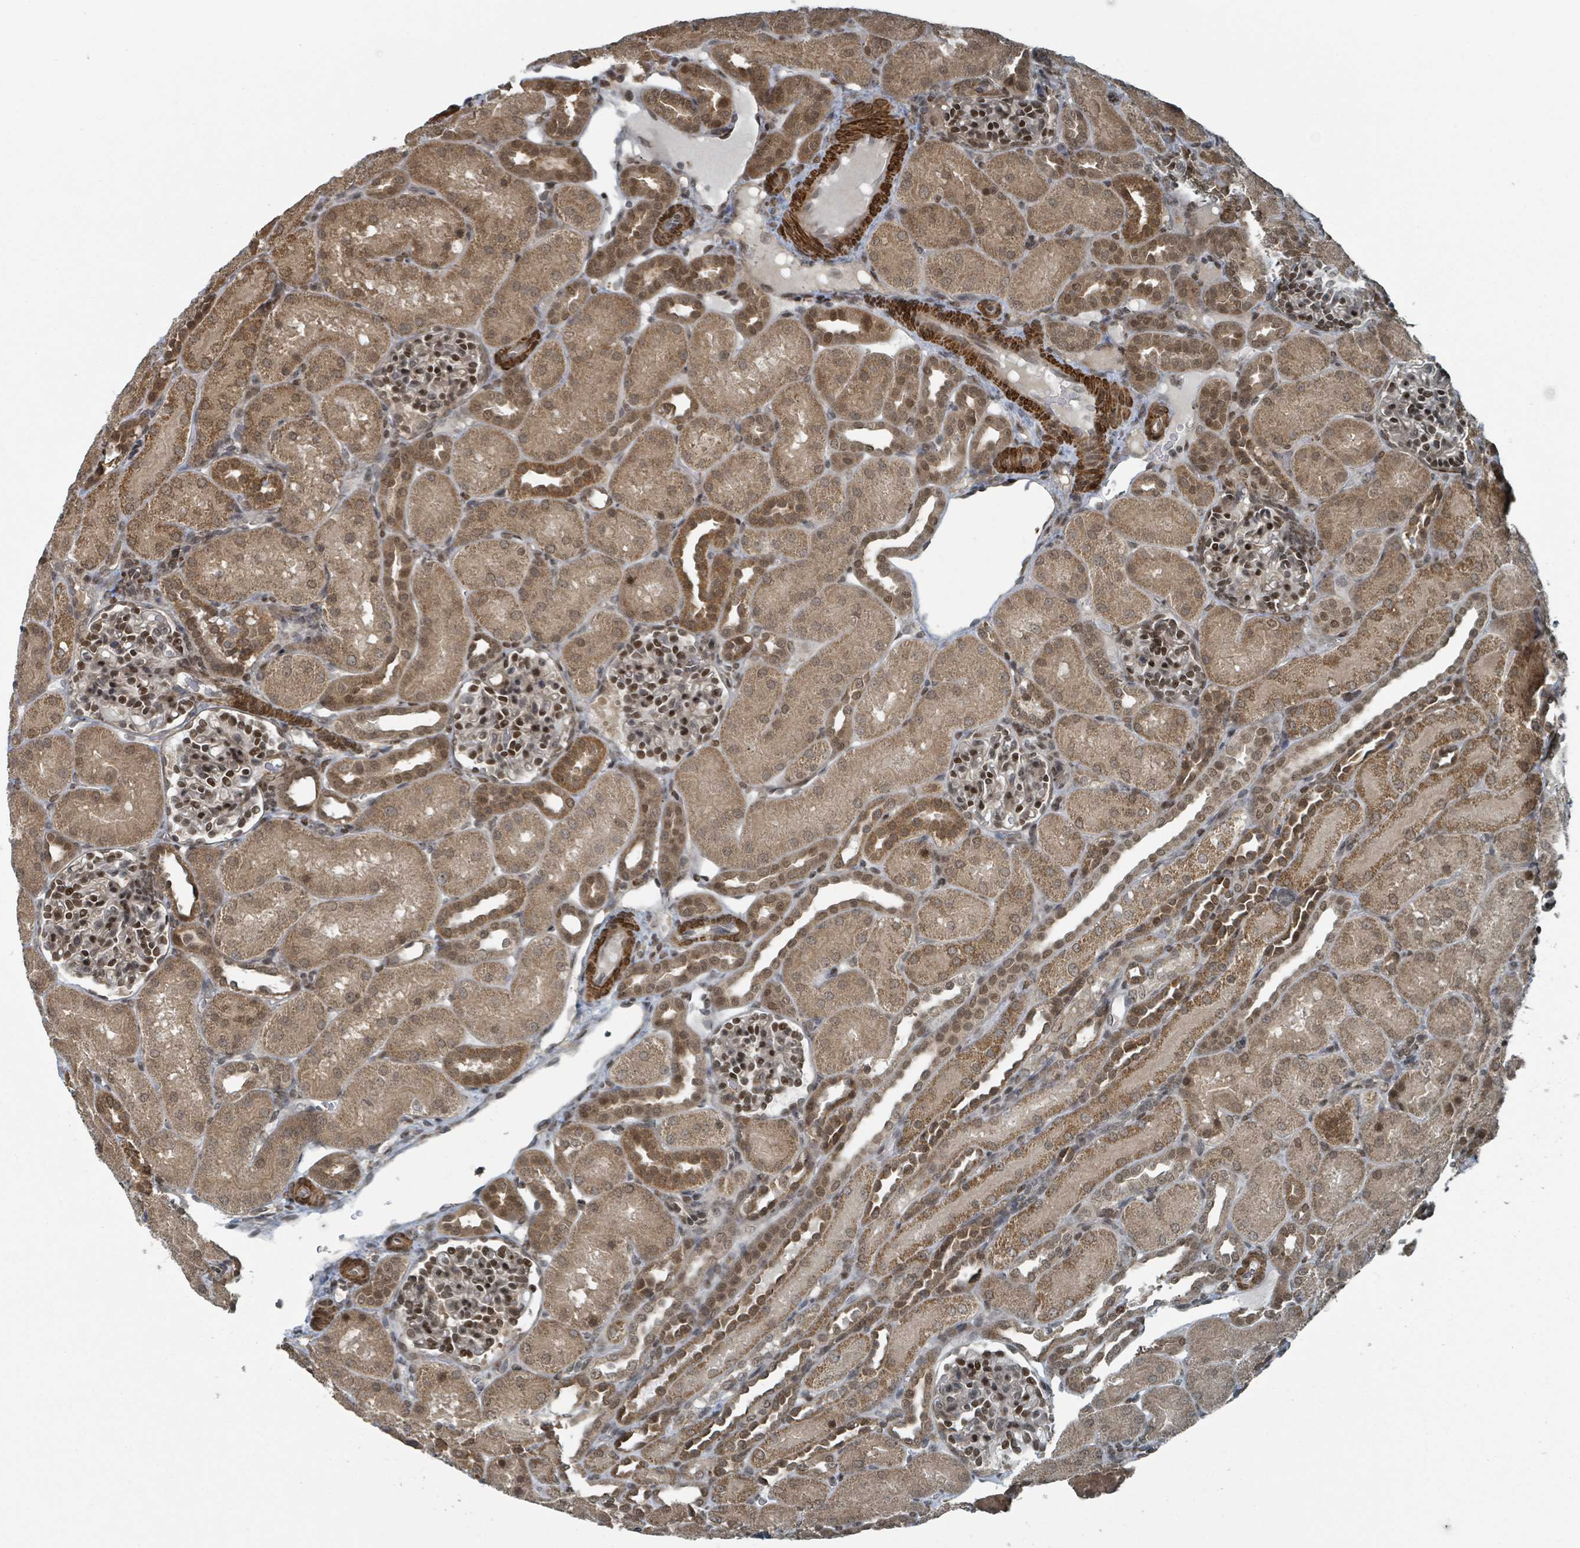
{"staining": {"intensity": "strong", "quantity": "25%-75%", "location": "nuclear"}, "tissue": "kidney", "cell_type": "Cells in glomeruli", "image_type": "normal", "snomed": [{"axis": "morphology", "description": "Normal tissue, NOS"}, {"axis": "topography", "description": "Kidney"}], "caption": "High-power microscopy captured an immunohistochemistry (IHC) photomicrograph of normal kidney, revealing strong nuclear expression in about 25%-75% of cells in glomeruli. (IHC, brightfield microscopy, high magnification).", "gene": "PHIP", "patient": {"sex": "male", "age": 1}}